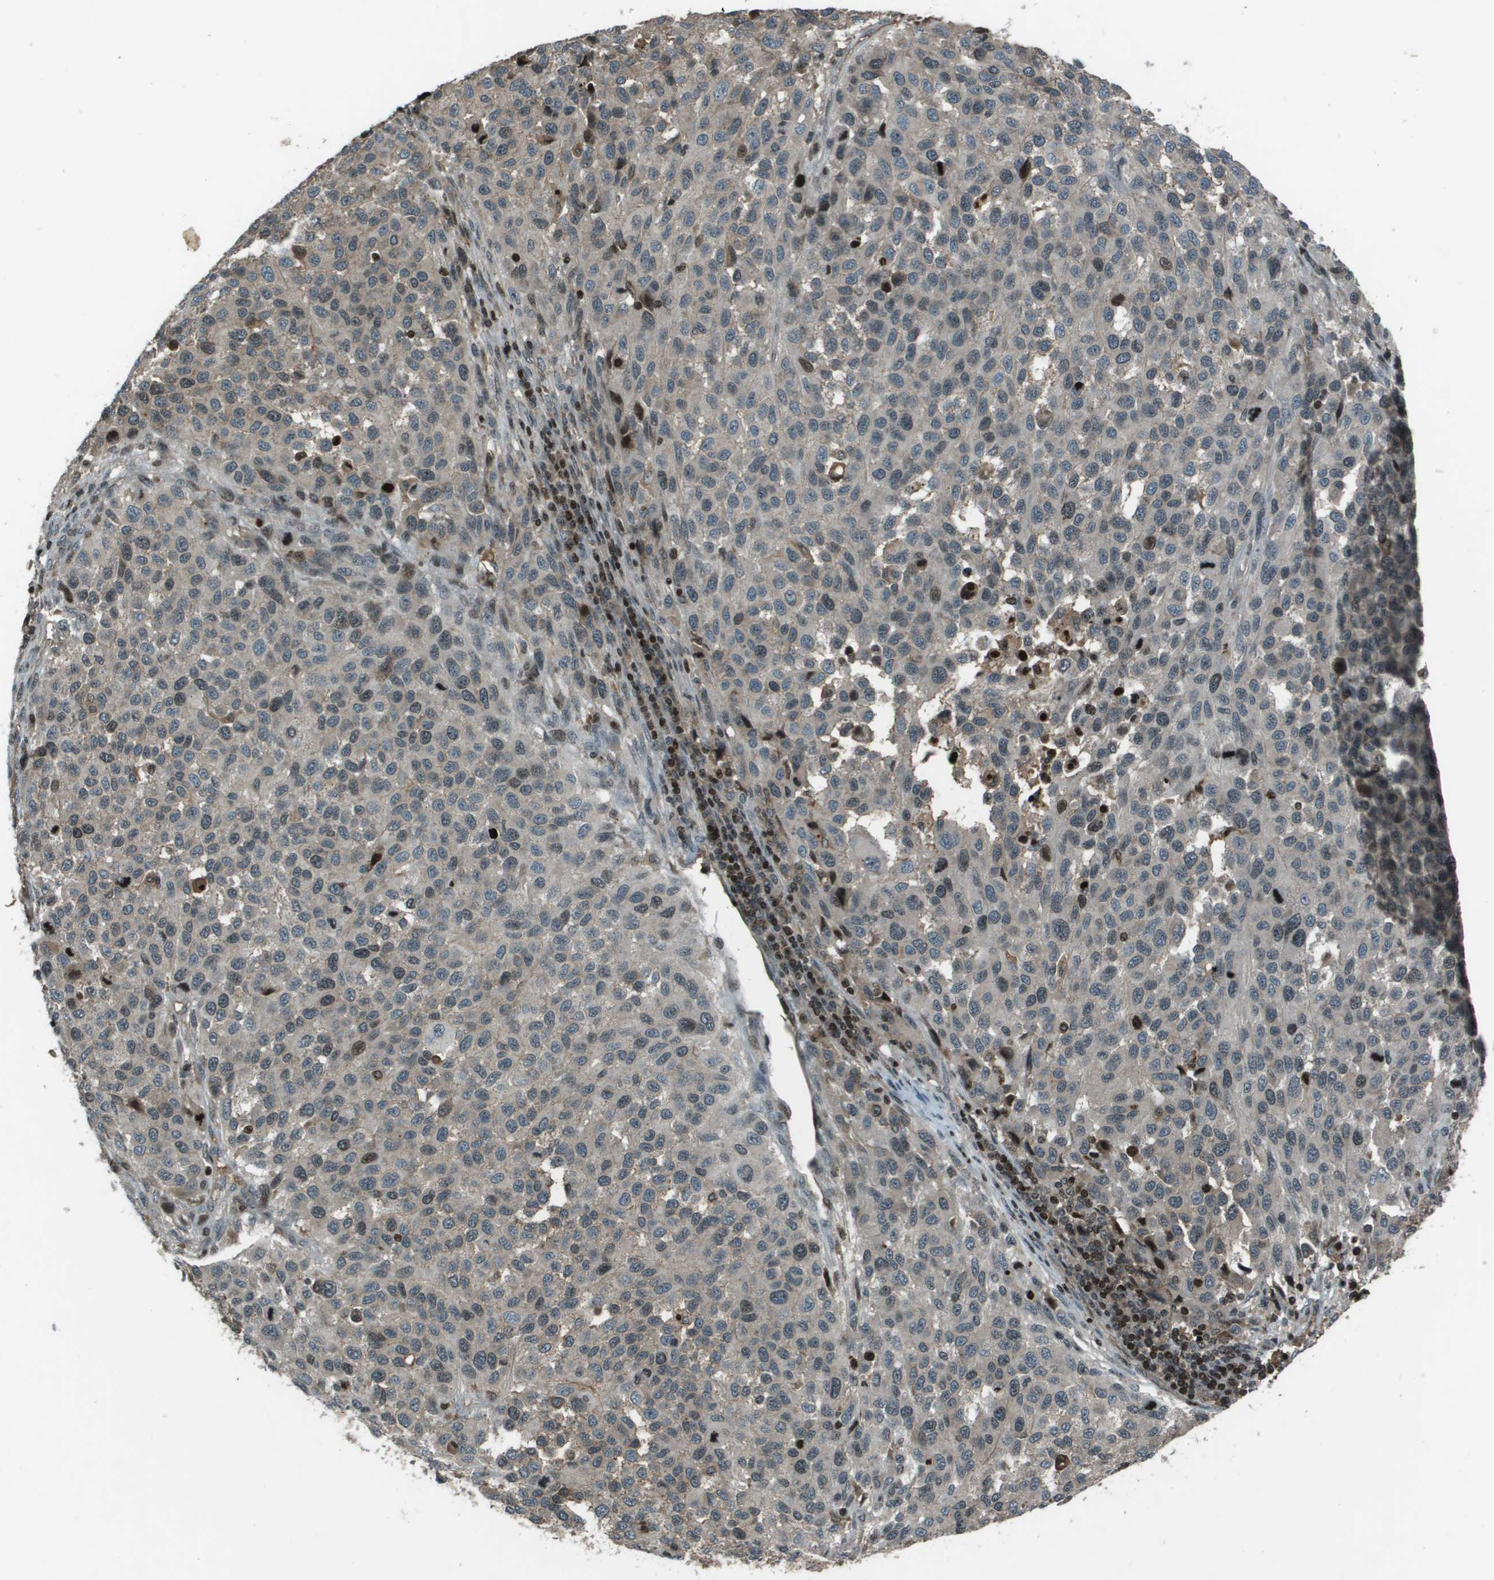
{"staining": {"intensity": "weak", "quantity": "25%-75%", "location": "cytoplasmic/membranous"}, "tissue": "melanoma", "cell_type": "Tumor cells", "image_type": "cancer", "snomed": [{"axis": "morphology", "description": "Malignant melanoma, Metastatic site"}, {"axis": "topography", "description": "Lymph node"}], "caption": "The immunohistochemical stain shows weak cytoplasmic/membranous staining in tumor cells of malignant melanoma (metastatic site) tissue.", "gene": "CXCL12", "patient": {"sex": "male", "age": 61}}